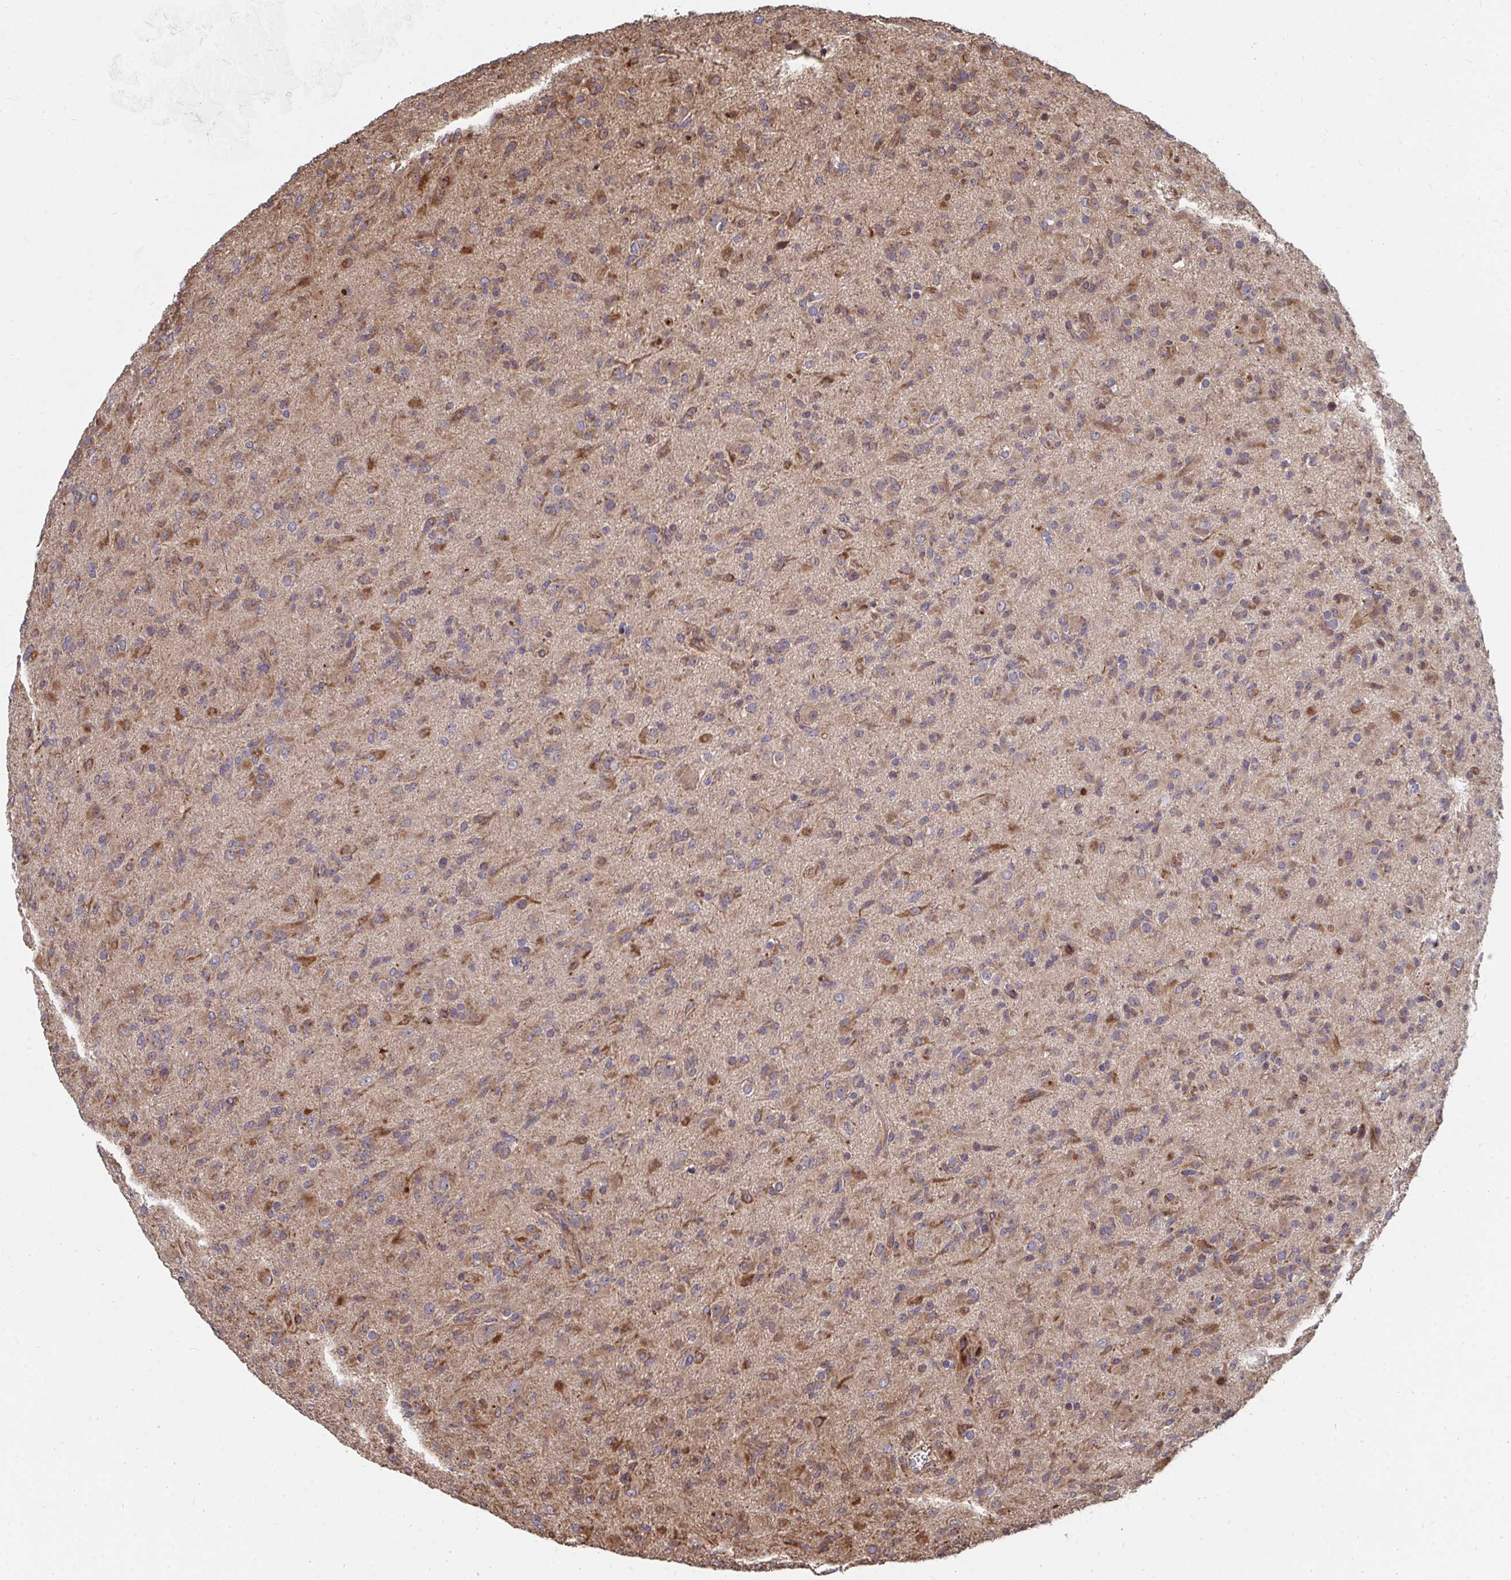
{"staining": {"intensity": "moderate", "quantity": "25%-75%", "location": "cytoplasmic/membranous"}, "tissue": "glioma", "cell_type": "Tumor cells", "image_type": "cancer", "snomed": [{"axis": "morphology", "description": "Glioma, malignant, Low grade"}, {"axis": "topography", "description": "Brain"}], "caption": "IHC (DAB (3,3'-diaminobenzidine)) staining of human malignant glioma (low-grade) exhibits moderate cytoplasmic/membranous protein positivity in about 25%-75% of tumor cells.", "gene": "FAM89A", "patient": {"sex": "male", "age": 65}}